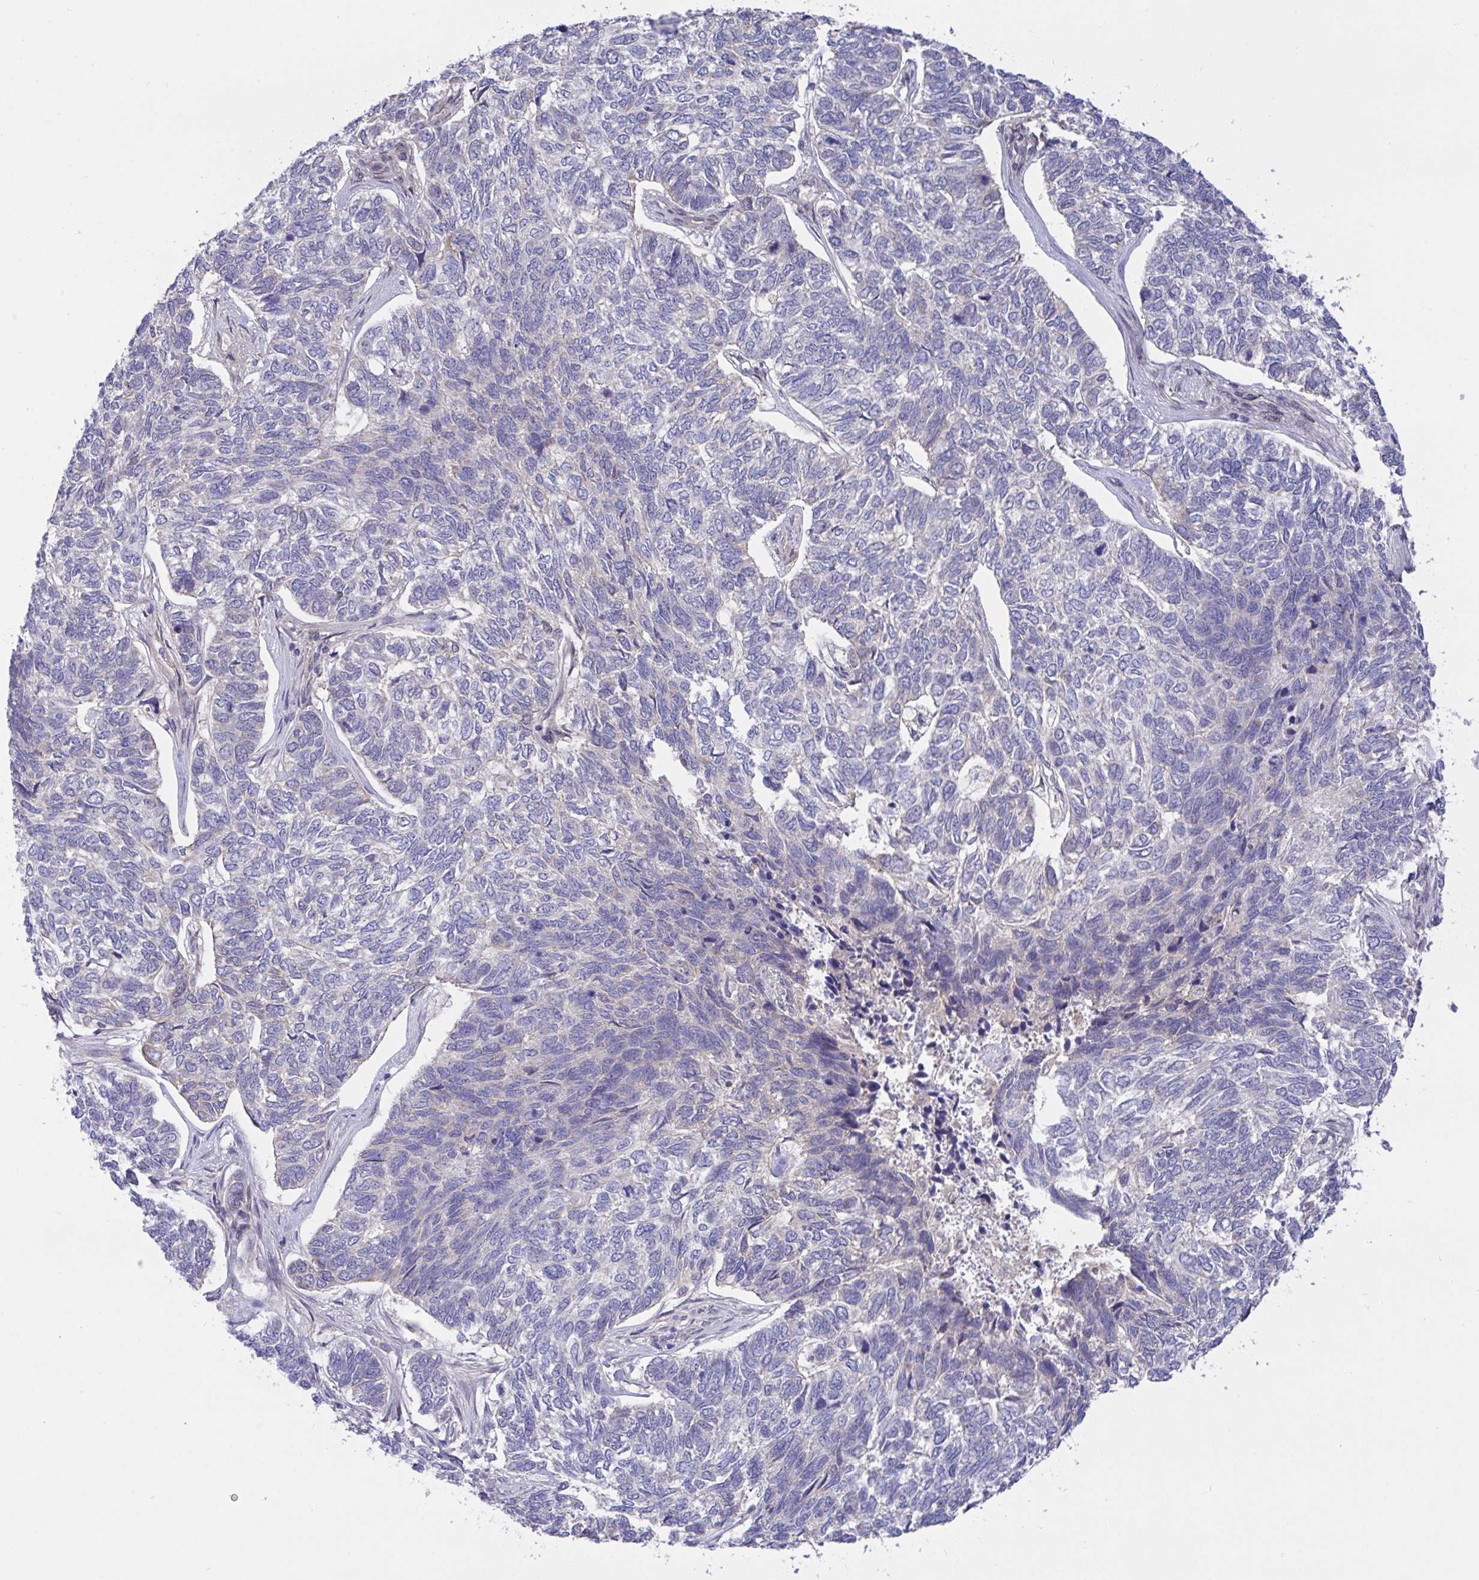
{"staining": {"intensity": "negative", "quantity": "none", "location": "none"}, "tissue": "skin cancer", "cell_type": "Tumor cells", "image_type": "cancer", "snomed": [{"axis": "morphology", "description": "Basal cell carcinoma"}, {"axis": "topography", "description": "Skin"}], "caption": "Tumor cells show no significant staining in skin cancer.", "gene": "L3HYPDH", "patient": {"sex": "female", "age": 65}}